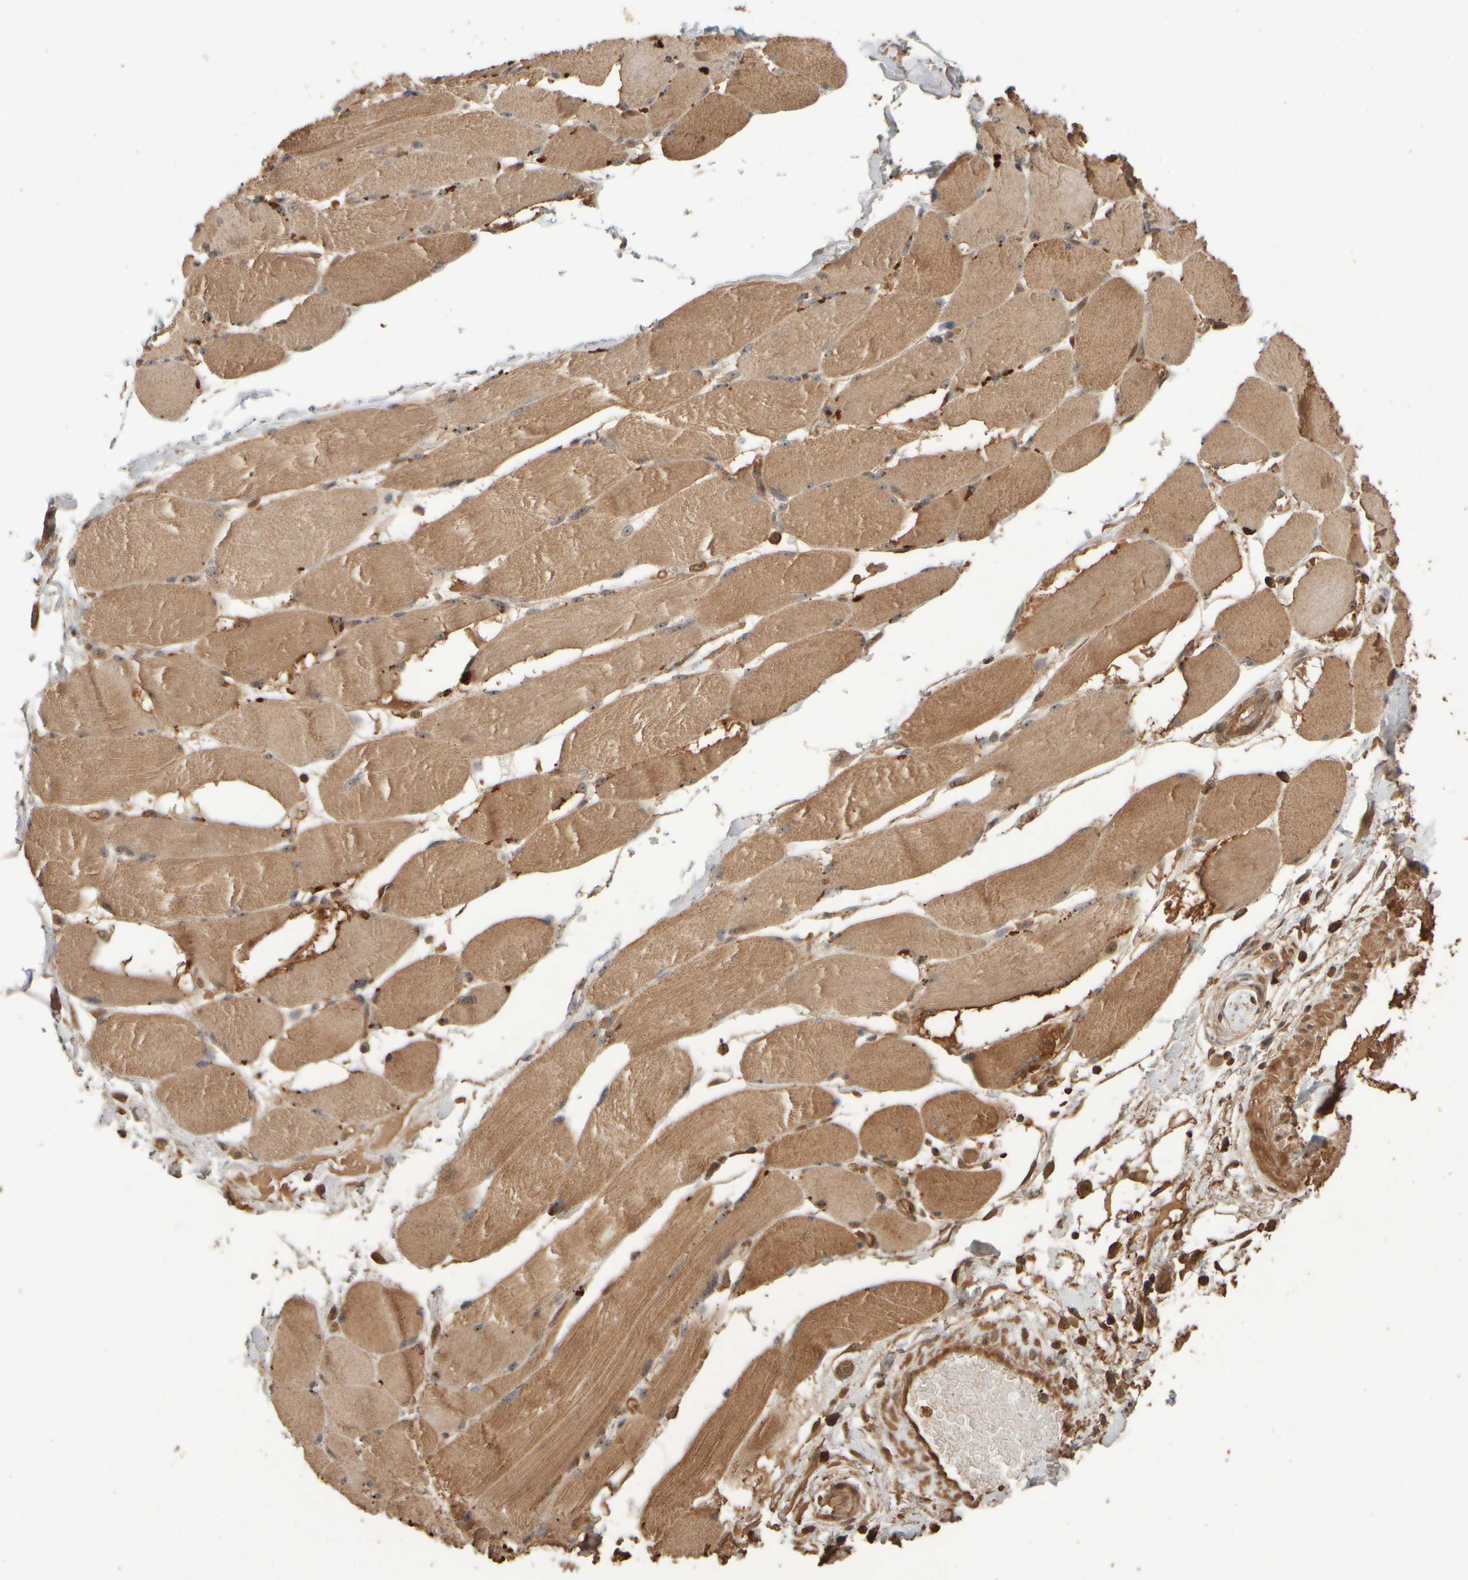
{"staining": {"intensity": "moderate", "quantity": ">75%", "location": "cytoplasmic/membranous"}, "tissue": "skeletal muscle", "cell_type": "Myocytes", "image_type": "normal", "snomed": [{"axis": "morphology", "description": "Normal tissue, NOS"}, {"axis": "topography", "description": "Skin"}, {"axis": "topography", "description": "Skeletal muscle"}], "caption": "Human skeletal muscle stained with a brown dye displays moderate cytoplasmic/membranous positive expression in approximately >75% of myocytes.", "gene": "SPHK1", "patient": {"sex": "male", "age": 83}}